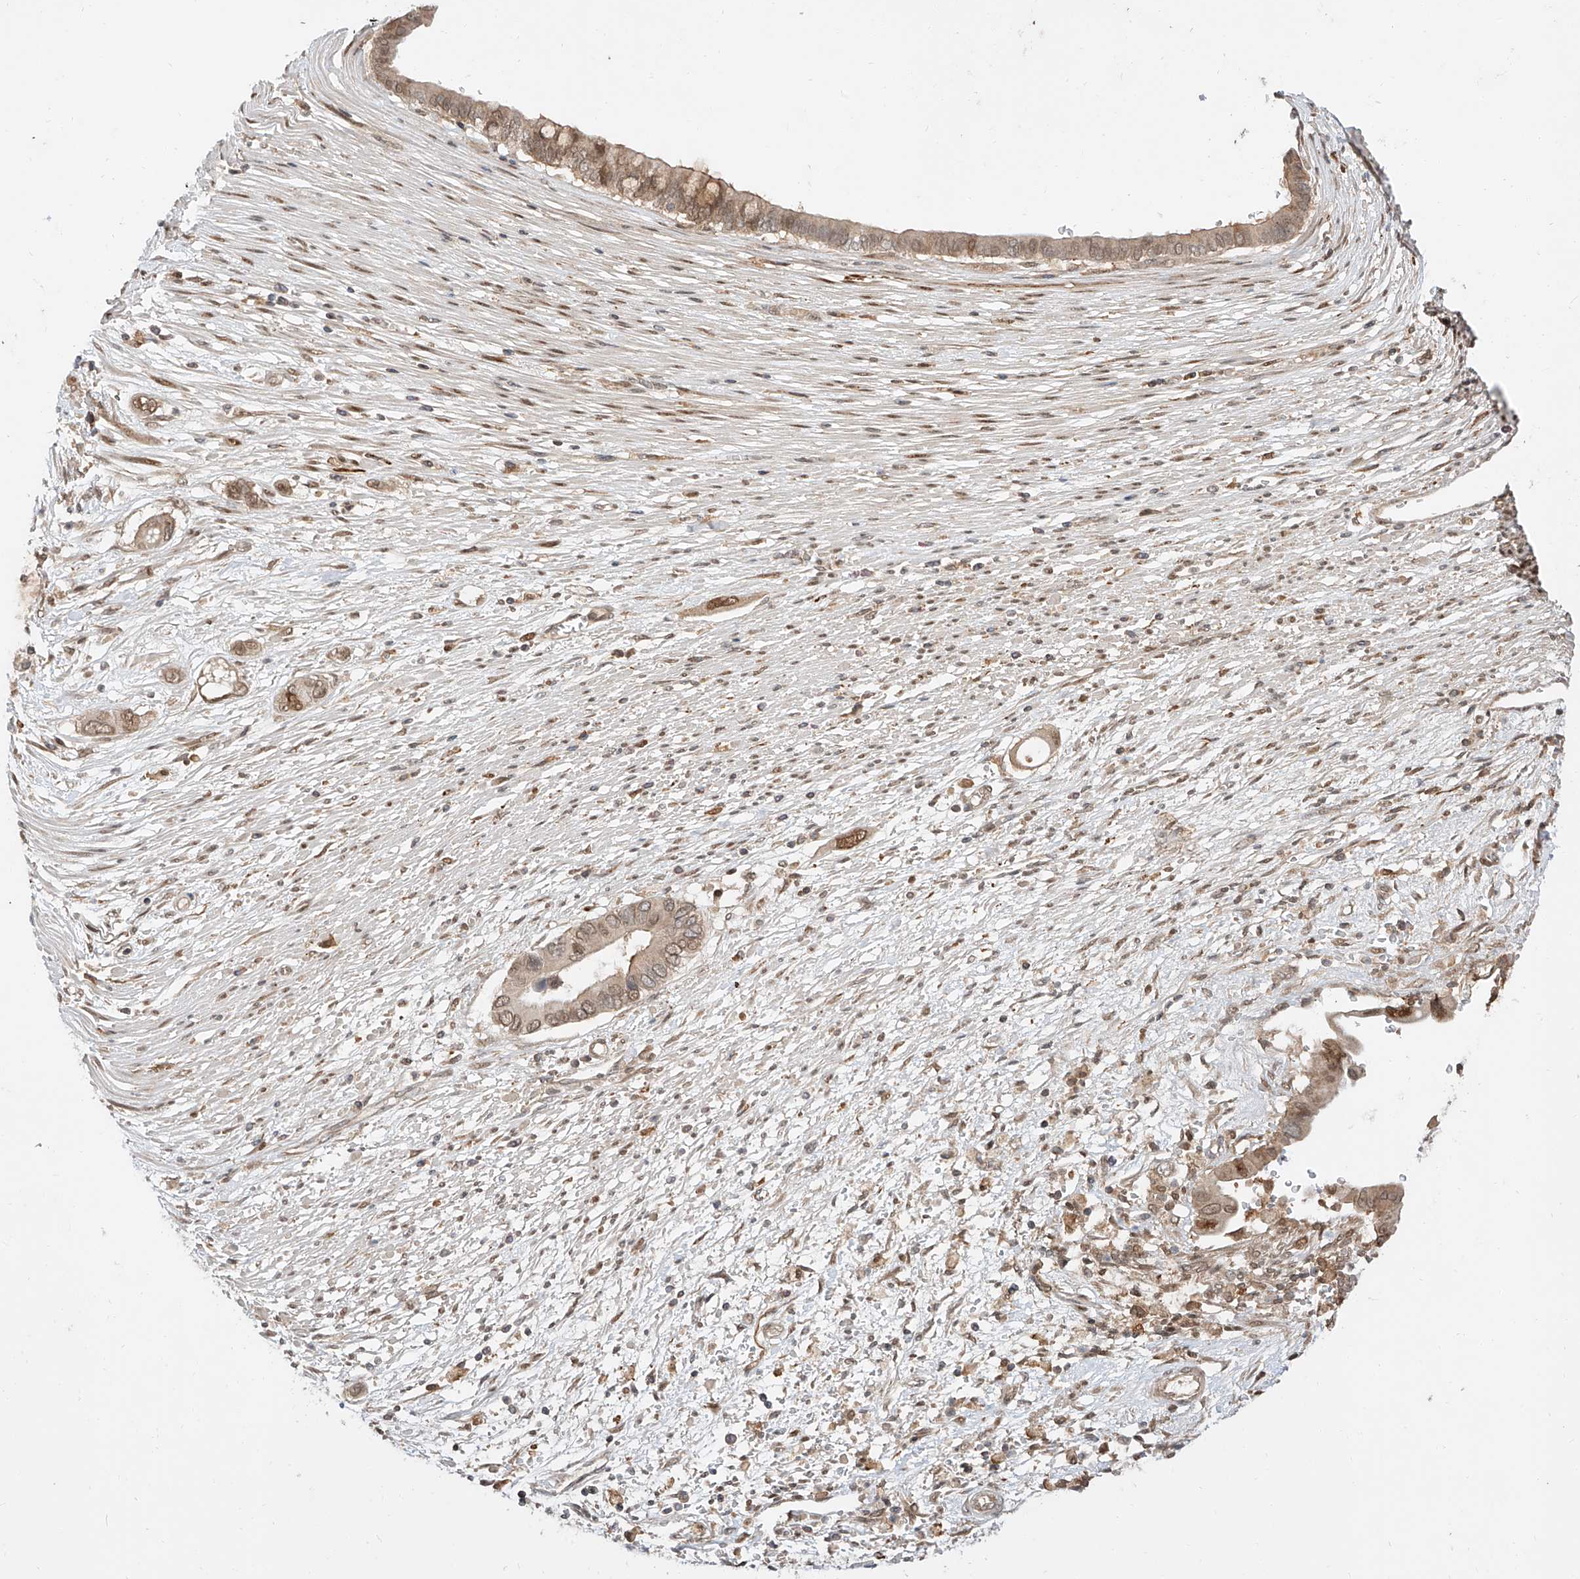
{"staining": {"intensity": "weak", "quantity": ">75%", "location": "nuclear"}, "tissue": "pancreatic cancer", "cell_type": "Tumor cells", "image_type": "cancer", "snomed": [{"axis": "morphology", "description": "Adenocarcinoma, NOS"}, {"axis": "topography", "description": "Pancreas"}], "caption": "Protein expression analysis of pancreatic cancer (adenocarcinoma) exhibits weak nuclear expression in about >75% of tumor cells. Using DAB (brown) and hematoxylin (blue) stains, captured at high magnification using brightfield microscopy.", "gene": "DIRAS3", "patient": {"sex": "male", "age": 68}}